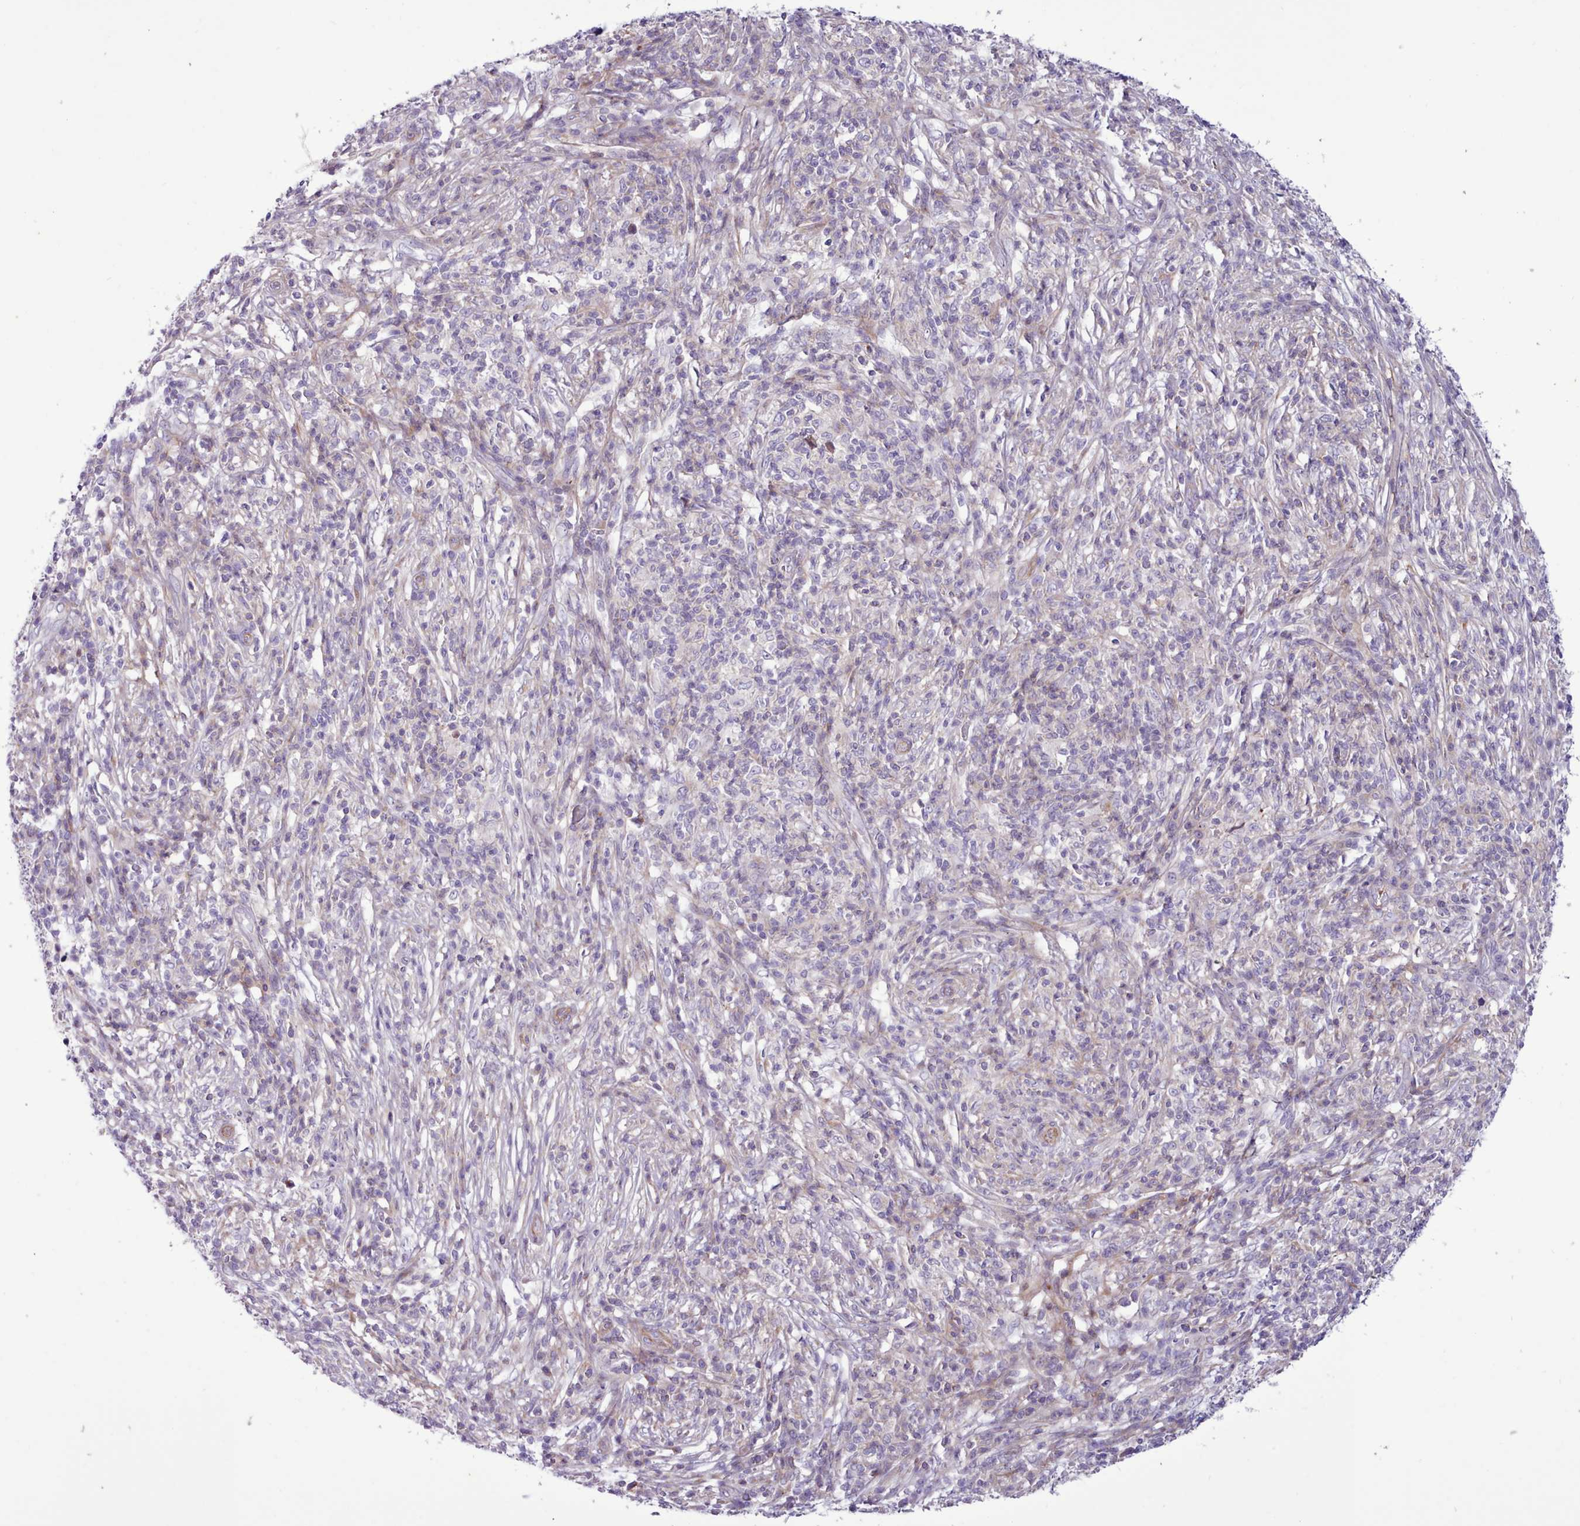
{"staining": {"intensity": "negative", "quantity": "none", "location": "none"}, "tissue": "melanoma", "cell_type": "Tumor cells", "image_type": "cancer", "snomed": [{"axis": "morphology", "description": "Malignant melanoma, NOS"}, {"axis": "topography", "description": "Skin"}], "caption": "Immunohistochemical staining of human malignant melanoma demonstrates no significant expression in tumor cells.", "gene": "TENT4B", "patient": {"sex": "male", "age": 66}}